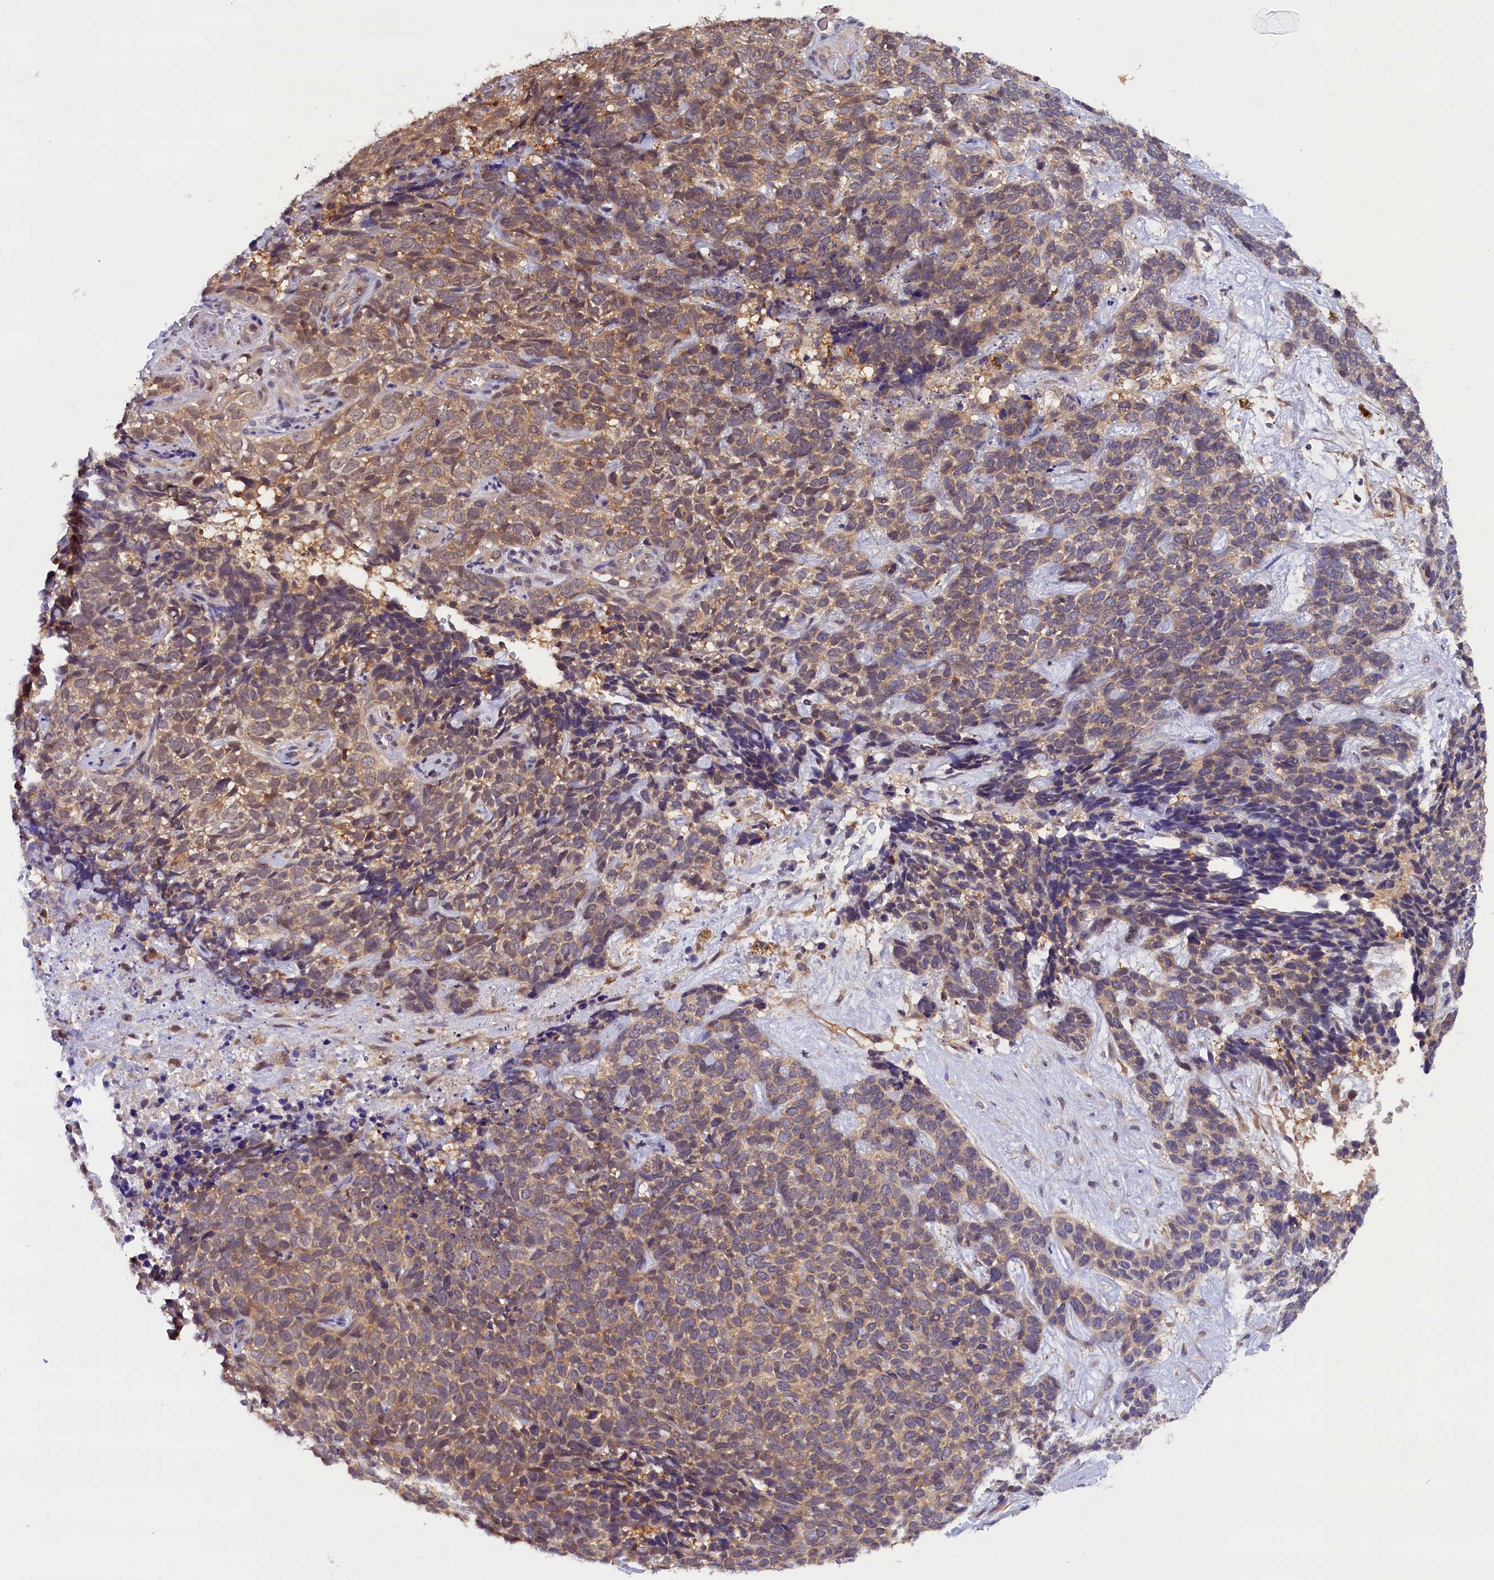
{"staining": {"intensity": "moderate", "quantity": ">75%", "location": "cytoplasmic/membranous"}, "tissue": "skin cancer", "cell_type": "Tumor cells", "image_type": "cancer", "snomed": [{"axis": "morphology", "description": "Basal cell carcinoma"}, {"axis": "topography", "description": "Skin"}], "caption": "Immunohistochemical staining of skin cancer (basal cell carcinoma) demonstrates moderate cytoplasmic/membranous protein expression in about >75% of tumor cells.", "gene": "TBCB", "patient": {"sex": "female", "age": 84}}